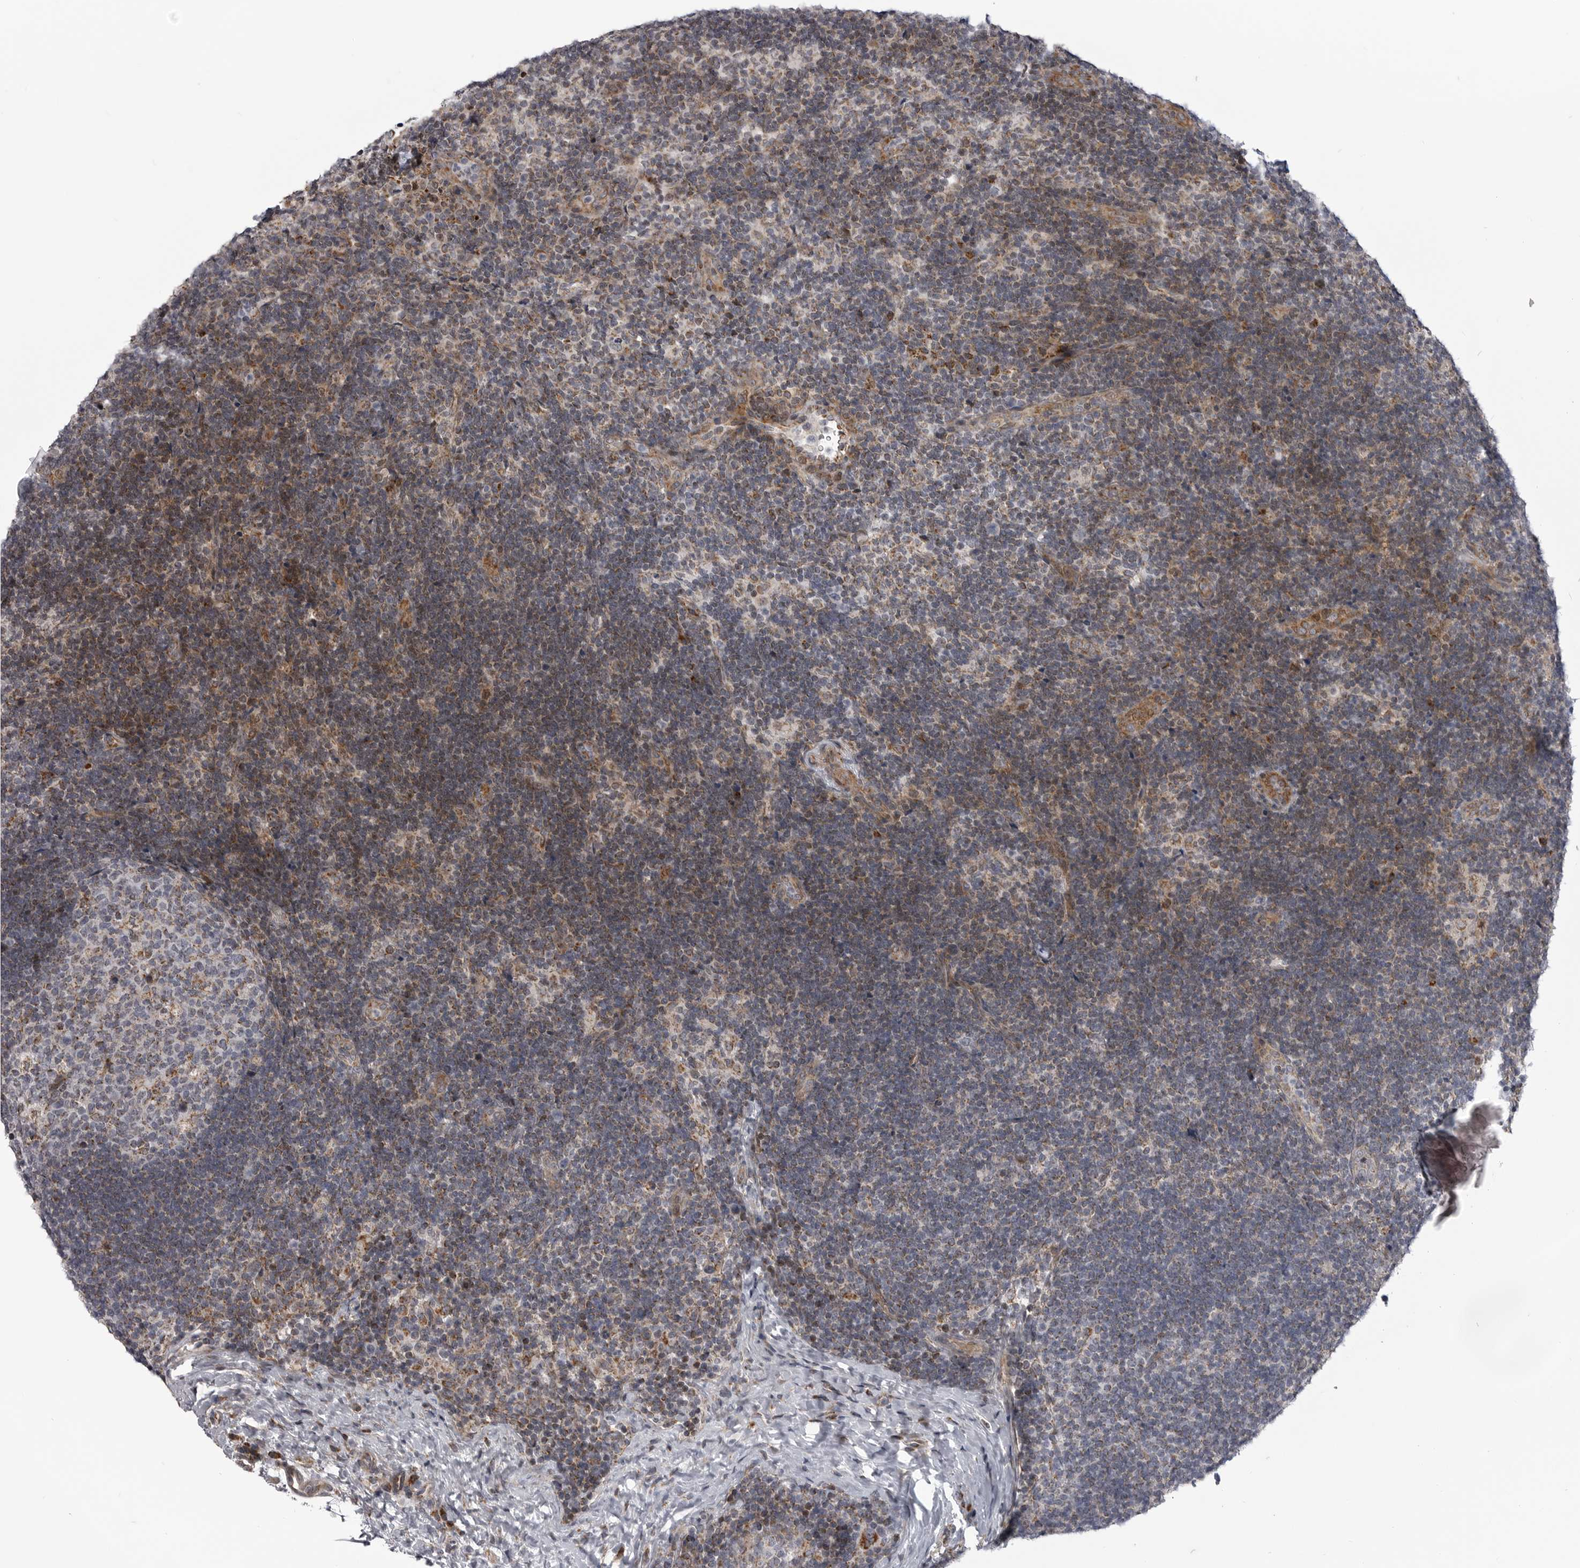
{"staining": {"intensity": "moderate", "quantity": "<25%", "location": "cytoplasmic/membranous"}, "tissue": "lymph node", "cell_type": "Germinal center cells", "image_type": "normal", "snomed": [{"axis": "morphology", "description": "Normal tissue, NOS"}, {"axis": "topography", "description": "Lymph node"}], "caption": "A brown stain shows moderate cytoplasmic/membranous staining of a protein in germinal center cells of benign human lymph node.", "gene": "TMPRSS11F", "patient": {"sex": "female", "age": 22}}